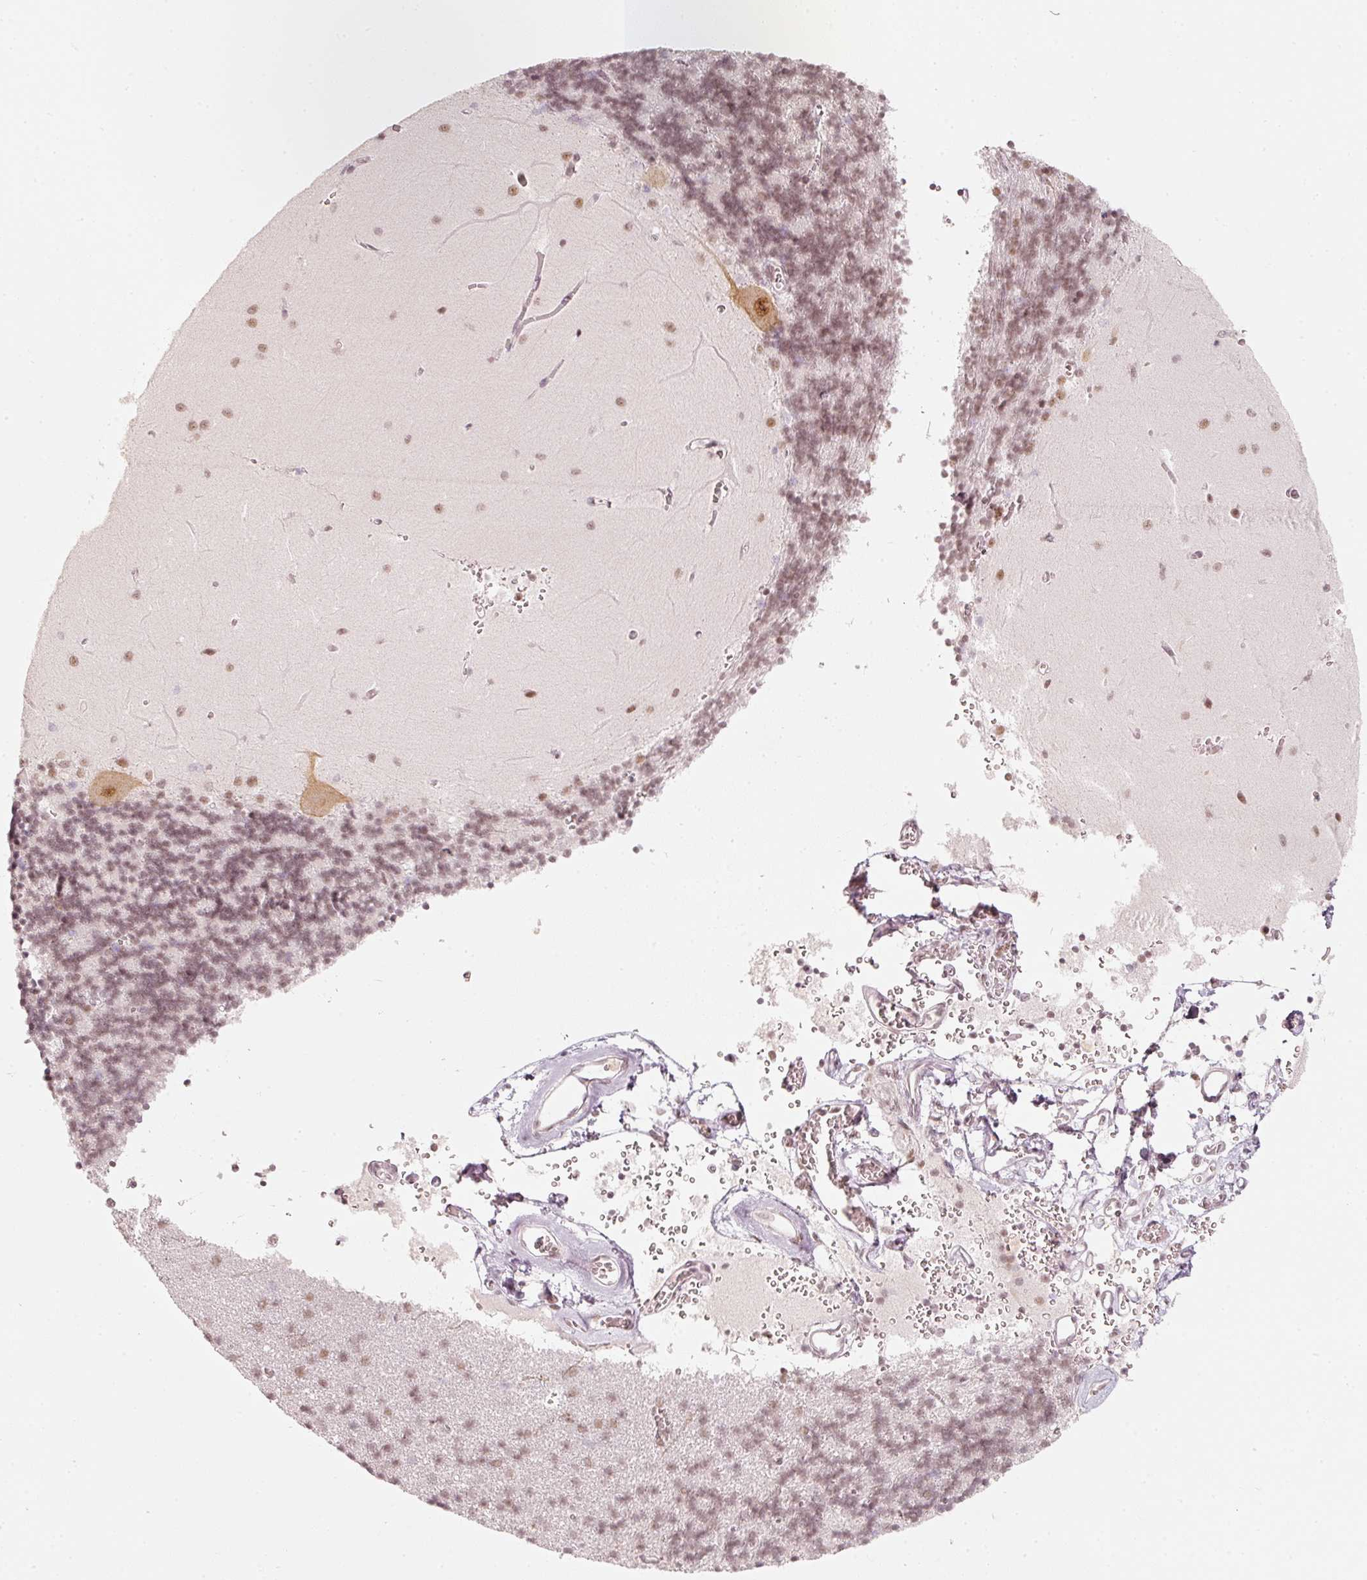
{"staining": {"intensity": "moderate", "quantity": "25%-75%", "location": "nuclear"}, "tissue": "cerebellum", "cell_type": "Cells in granular layer", "image_type": "normal", "snomed": [{"axis": "morphology", "description": "Normal tissue, NOS"}, {"axis": "topography", "description": "Cerebellum"}], "caption": "Immunohistochemistry micrograph of unremarkable cerebellum: human cerebellum stained using immunohistochemistry (IHC) demonstrates medium levels of moderate protein expression localized specifically in the nuclear of cells in granular layer, appearing as a nuclear brown color.", "gene": "PPP1R10", "patient": {"sex": "male", "age": 37}}